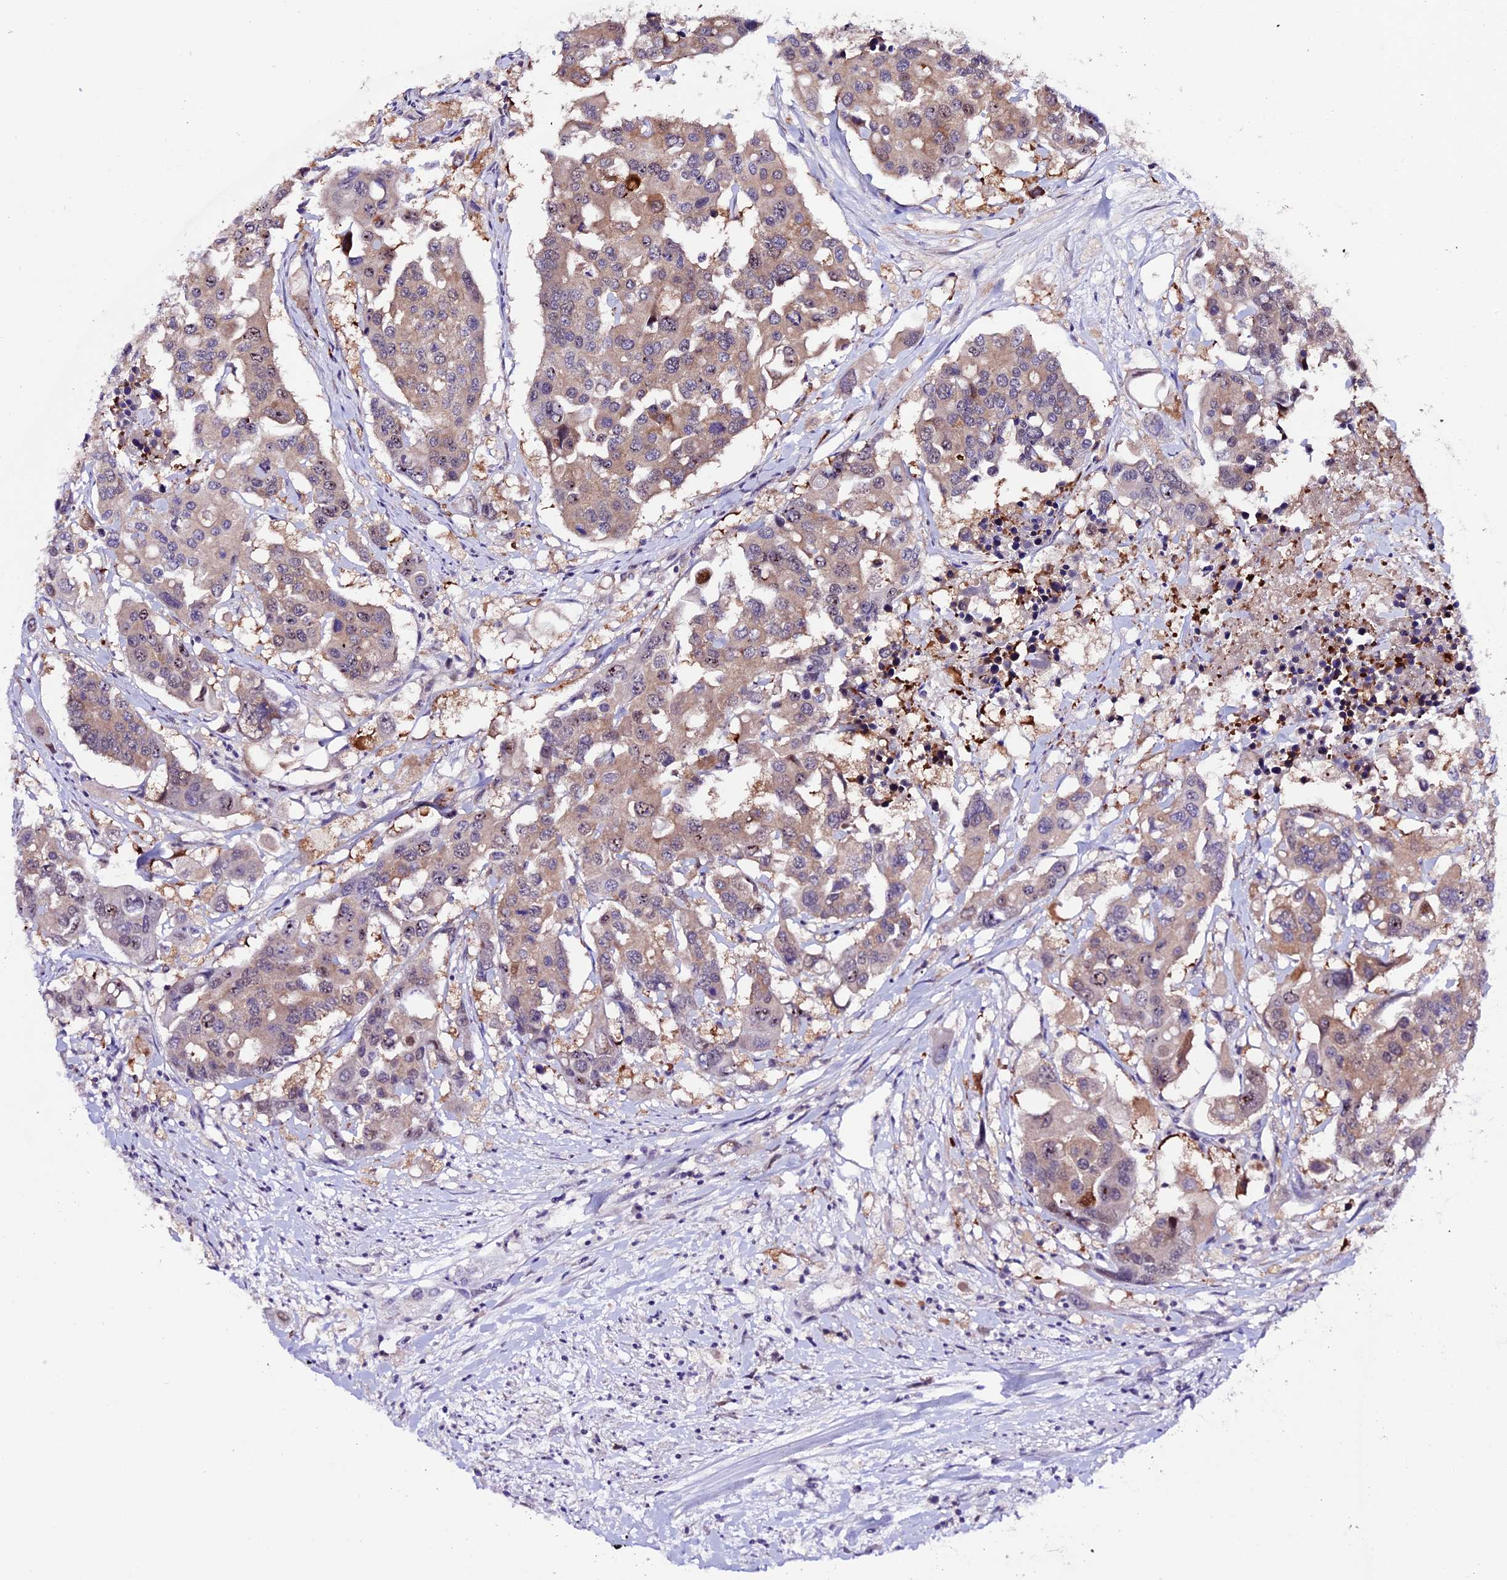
{"staining": {"intensity": "weak", "quantity": "<25%", "location": "cytoplasmic/membranous"}, "tissue": "colorectal cancer", "cell_type": "Tumor cells", "image_type": "cancer", "snomed": [{"axis": "morphology", "description": "Adenocarcinoma, NOS"}, {"axis": "topography", "description": "Colon"}], "caption": "Tumor cells show no significant expression in colorectal cancer (adenocarcinoma).", "gene": "XKR7", "patient": {"sex": "male", "age": 77}}